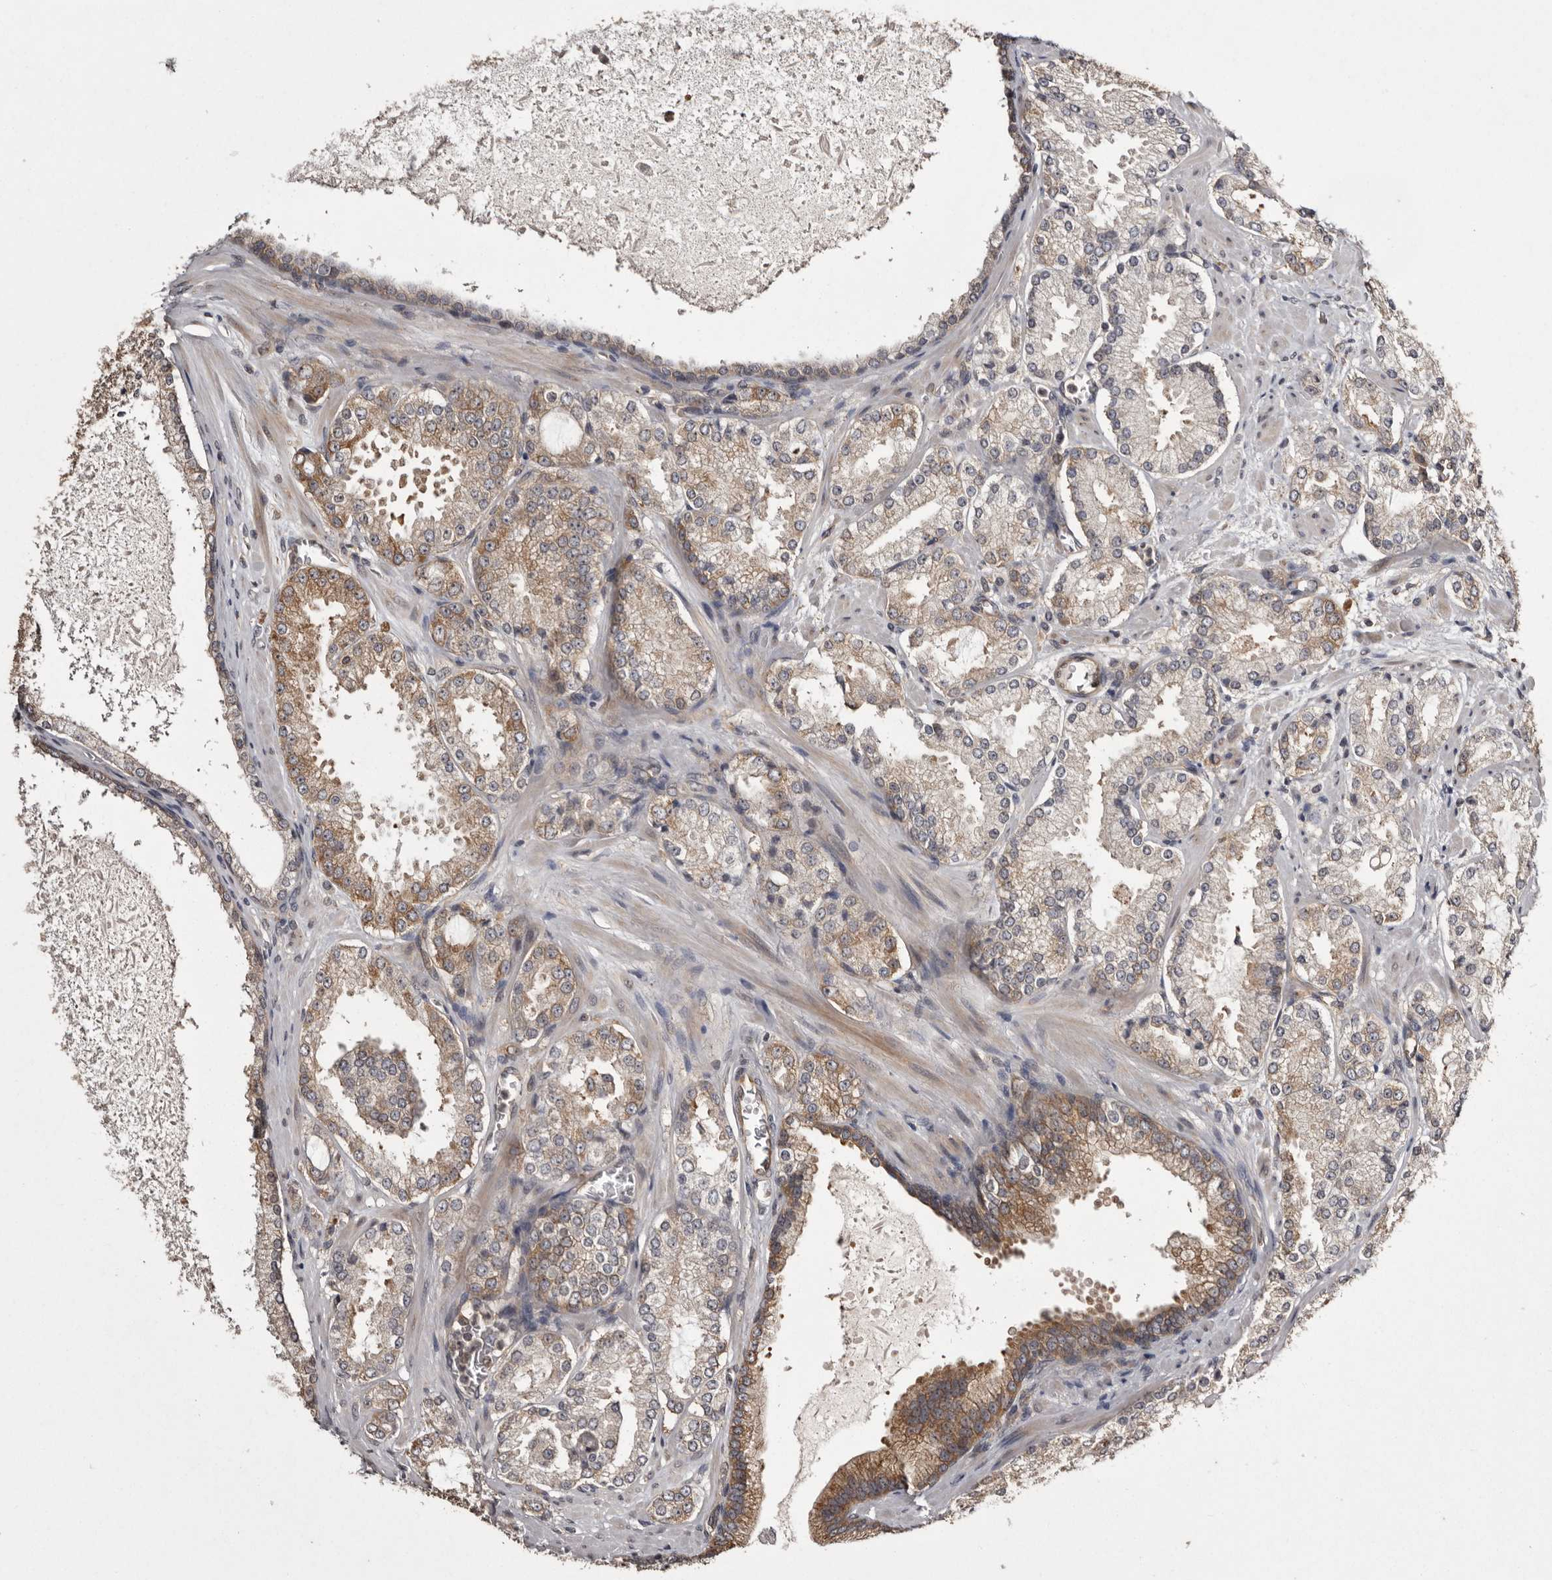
{"staining": {"intensity": "moderate", "quantity": ">75%", "location": "cytoplasmic/membranous"}, "tissue": "prostate cancer", "cell_type": "Tumor cells", "image_type": "cancer", "snomed": [{"axis": "morphology", "description": "Adenocarcinoma, High grade"}, {"axis": "topography", "description": "Prostate"}], "caption": "Immunohistochemical staining of human prostate adenocarcinoma (high-grade) exhibits moderate cytoplasmic/membranous protein expression in about >75% of tumor cells. Ihc stains the protein in brown and the nuclei are stained blue.", "gene": "DARS1", "patient": {"sex": "male", "age": 73}}